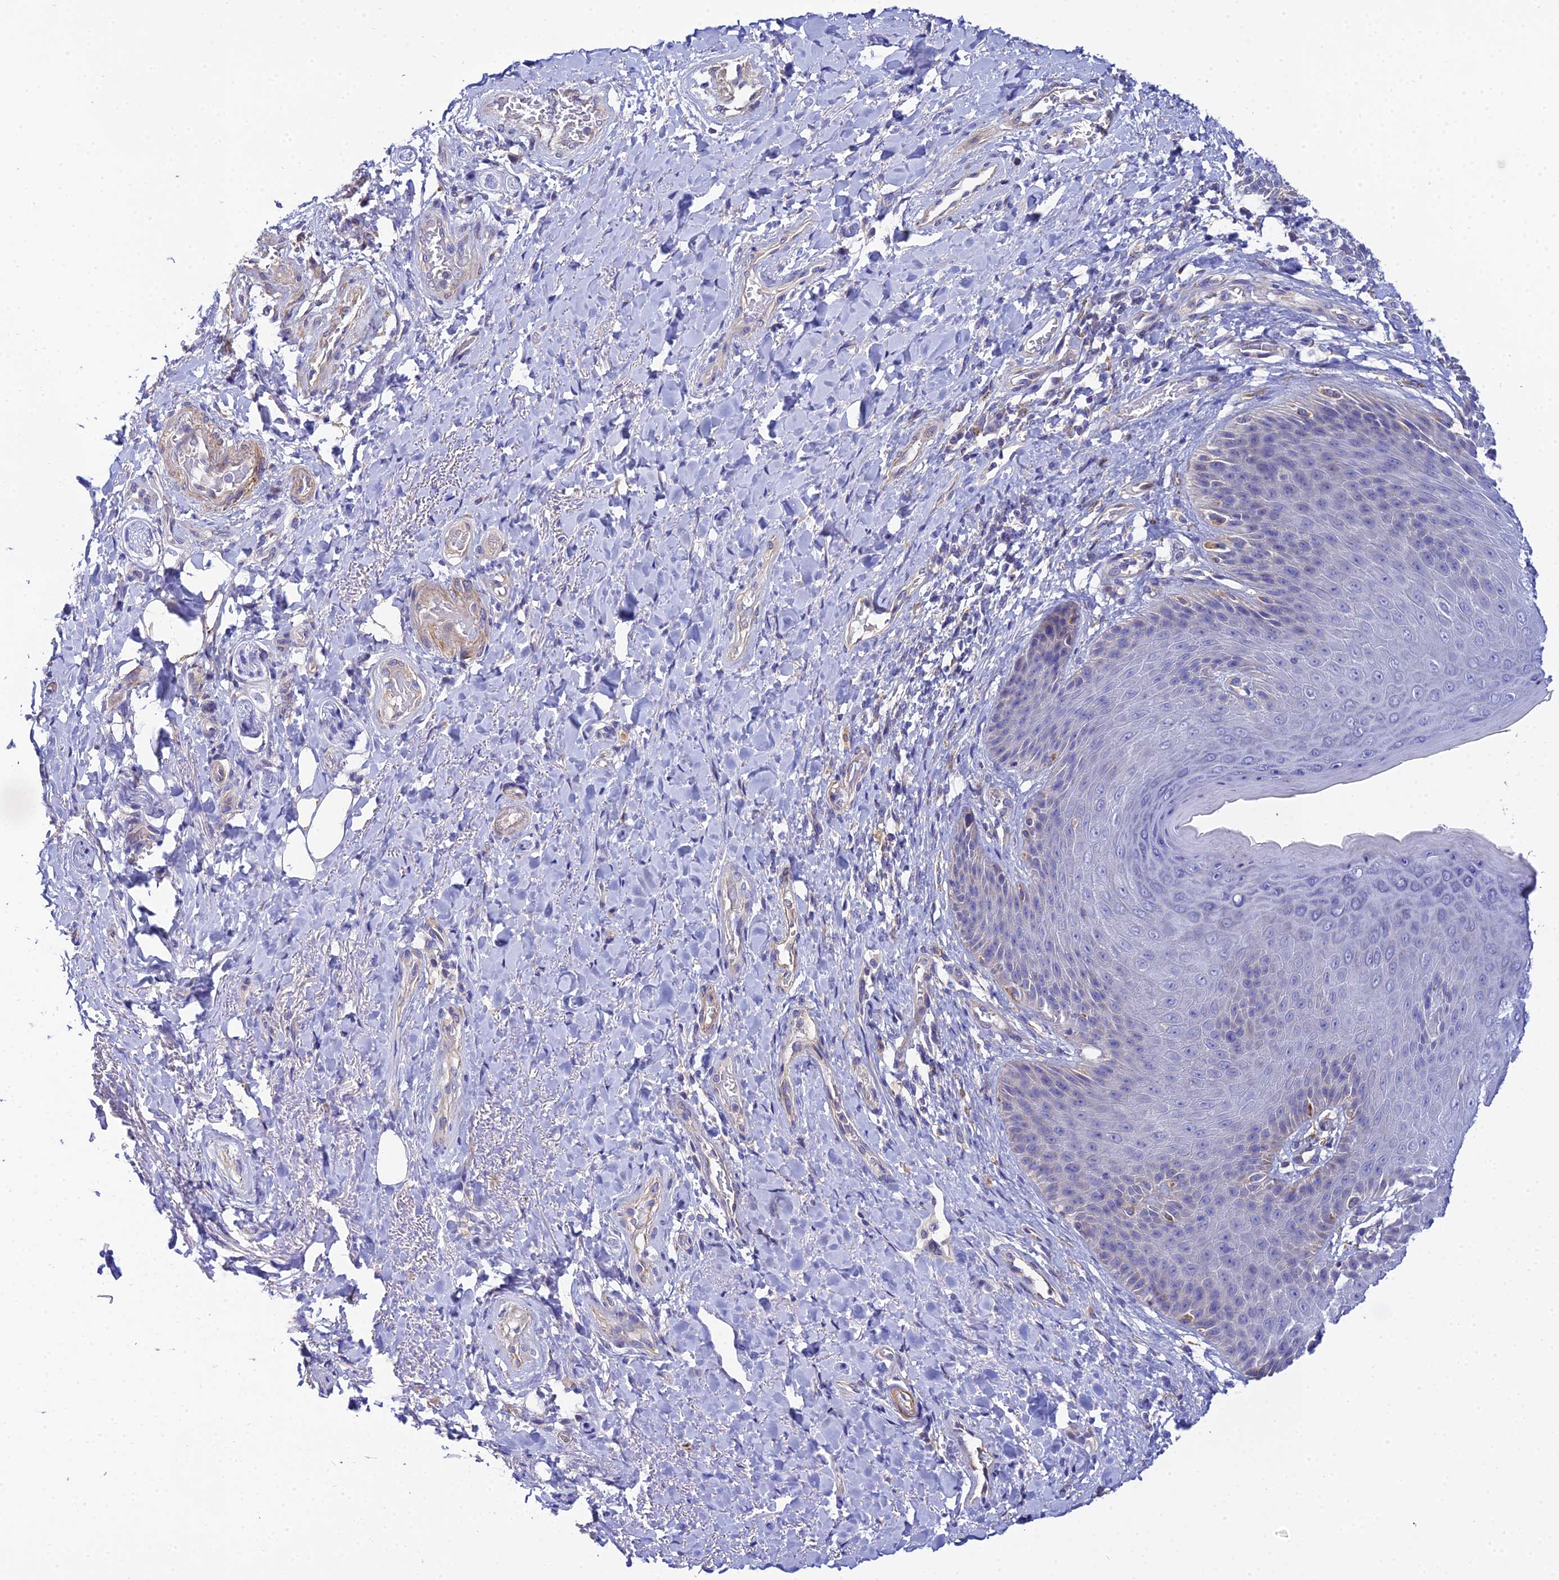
{"staining": {"intensity": "moderate", "quantity": "<25%", "location": "cytoplasmic/membranous"}, "tissue": "skin", "cell_type": "Epidermal cells", "image_type": "normal", "snomed": [{"axis": "morphology", "description": "Normal tissue, NOS"}, {"axis": "topography", "description": "Anal"}], "caption": "Brown immunohistochemical staining in benign human skin shows moderate cytoplasmic/membranous positivity in approximately <25% of epidermal cells.", "gene": "ACOT1", "patient": {"sex": "female", "age": 89}}